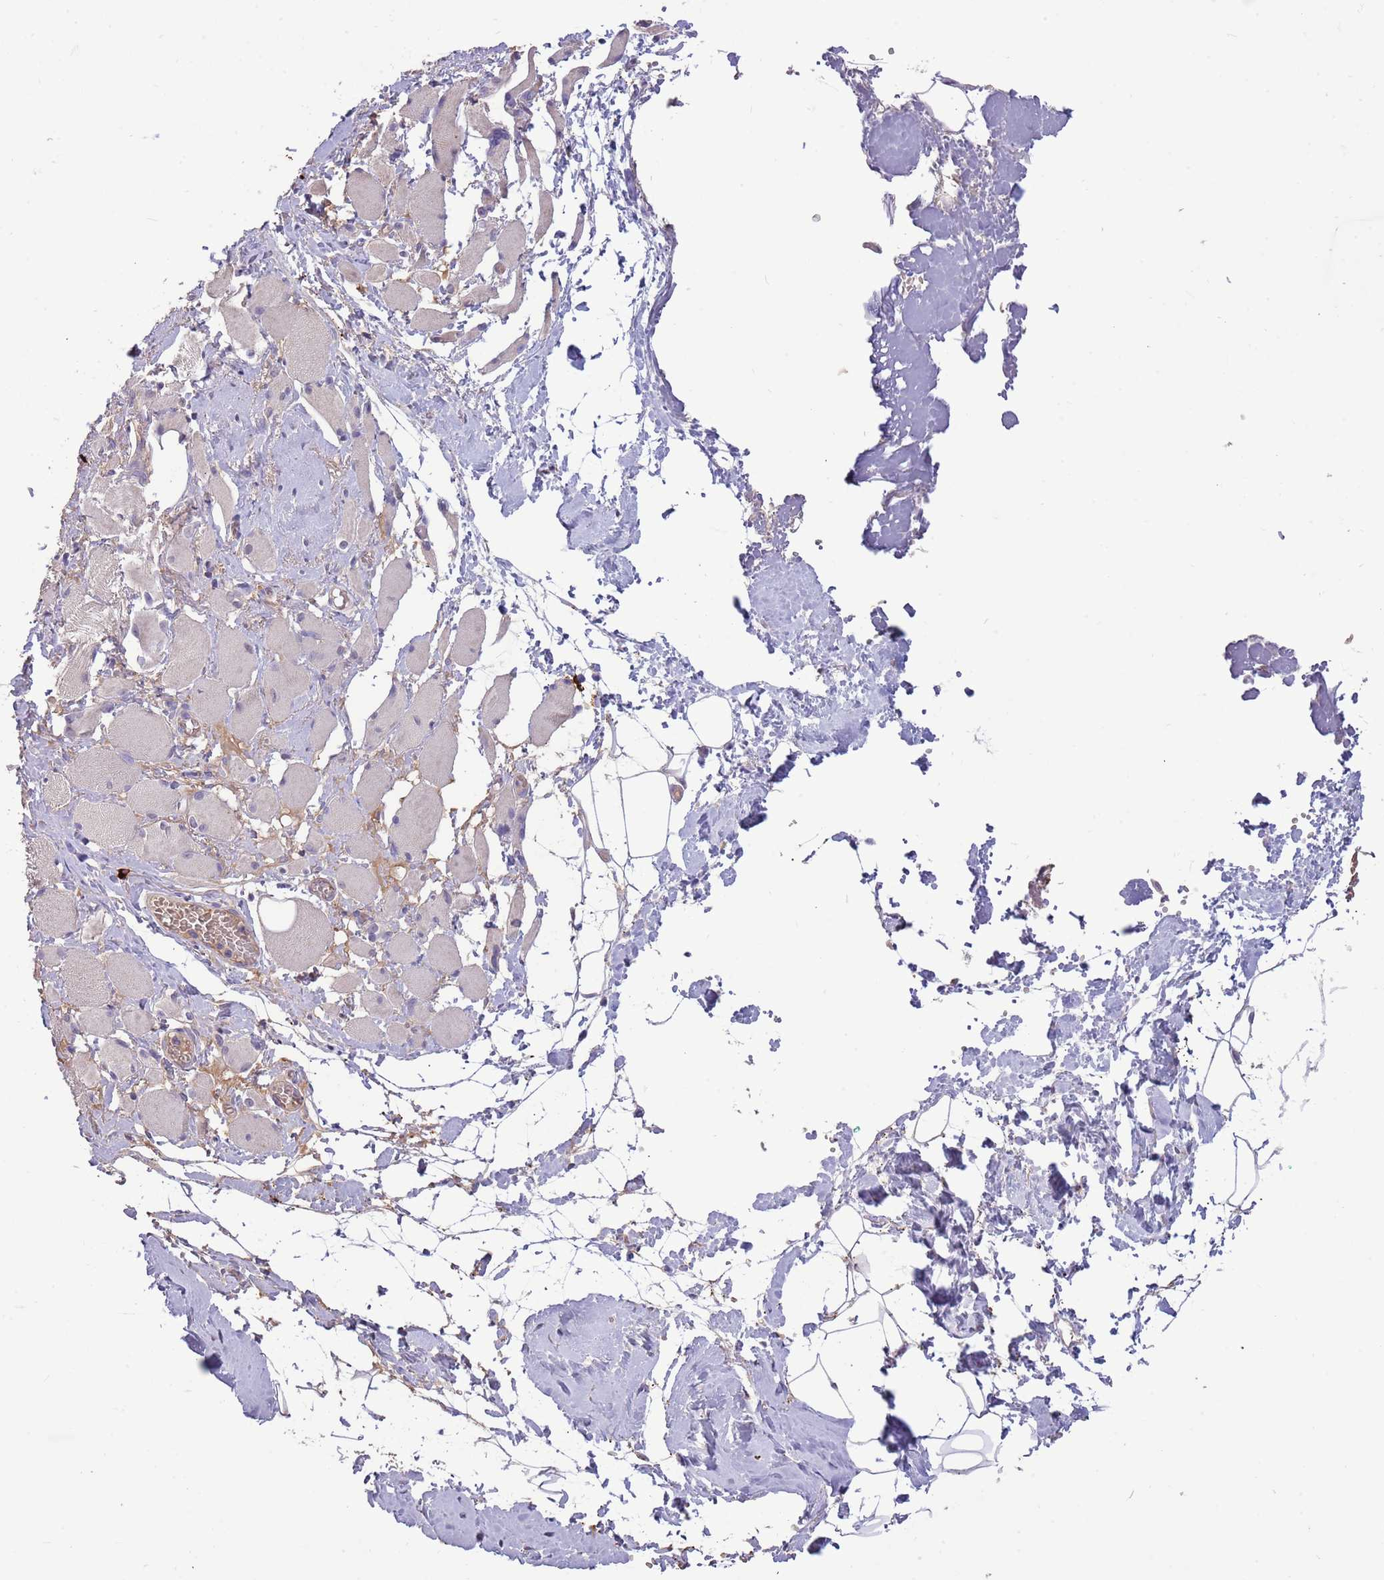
{"staining": {"intensity": "weak", "quantity": "<25%", "location": "cytoplasmic/membranous"}, "tissue": "skeletal muscle", "cell_type": "Myocytes", "image_type": "normal", "snomed": [{"axis": "morphology", "description": "Normal tissue, NOS"}, {"axis": "morphology", "description": "Basal cell carcinoma"}, {"axis": "topography", "description": "Skeletal muscle"}], "caption": "This is a image of IHC staining of benign skeletal muscle, which shows no staining in myocytes.", "gene": "TRMO", "patient": {"sex": "female", "age": 64}}